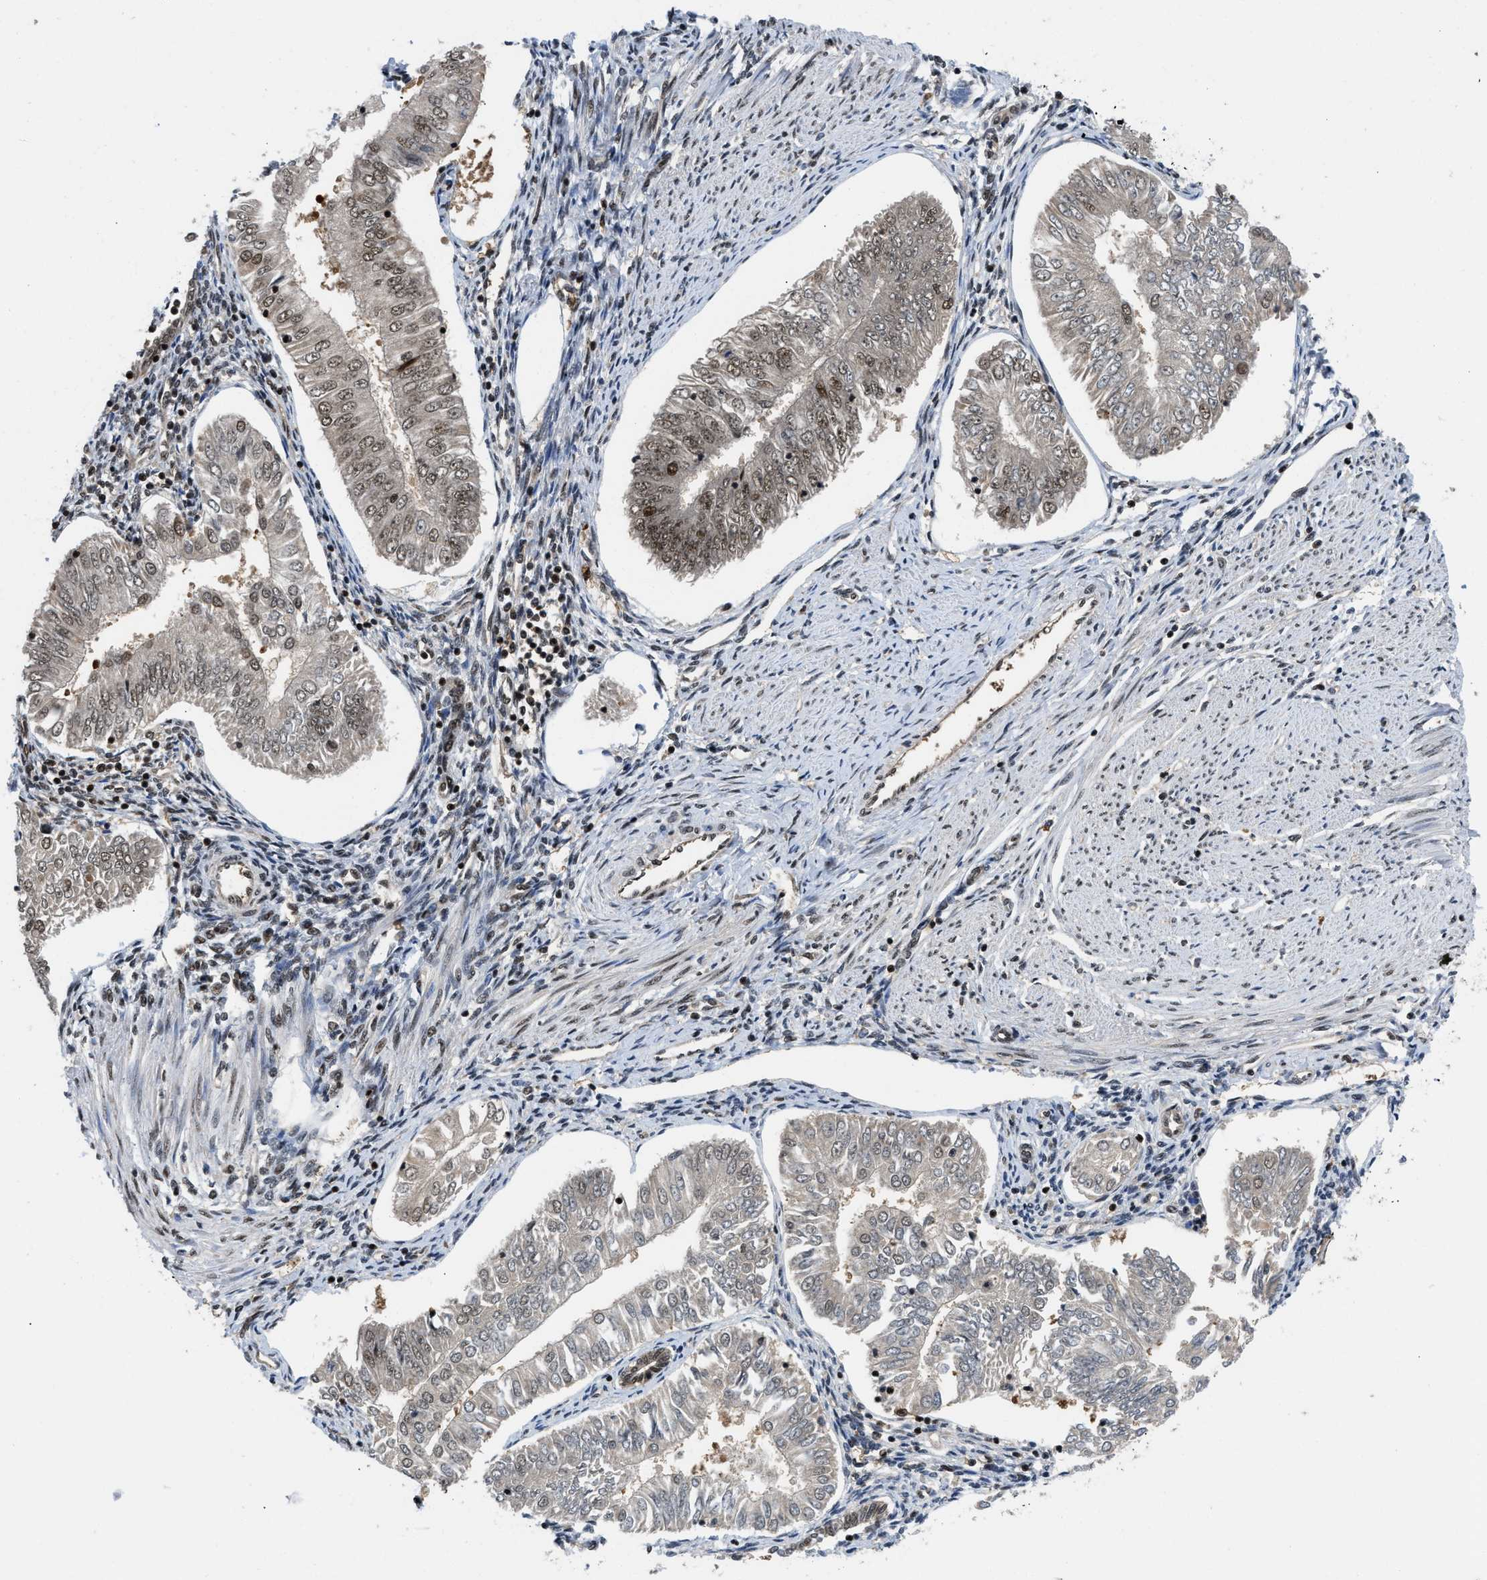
{"staining": {"intensity": "weak", "quantity": ">75%", "location": "nuclear"}, "tissue": "endometrial cancer", "cell_type": "Tumor cells", "image_type": "cancer", "snomed": [{"axis": "morphology", "description": "Adenocarcinoma, NOS"}, {"axis": "topography", "description": "Endometrium"}], "caption": "IHC histopathology image of neoplastic tissue: endometrial cancer stained using immunohistochemistry (IHC) displays low levels of weak protein expression localized specifically in the nuclear of tumor cells, appearing as a nuclear brown color.", "gene": "SAFB", "patient": {"sex": "female", "age": 53}}